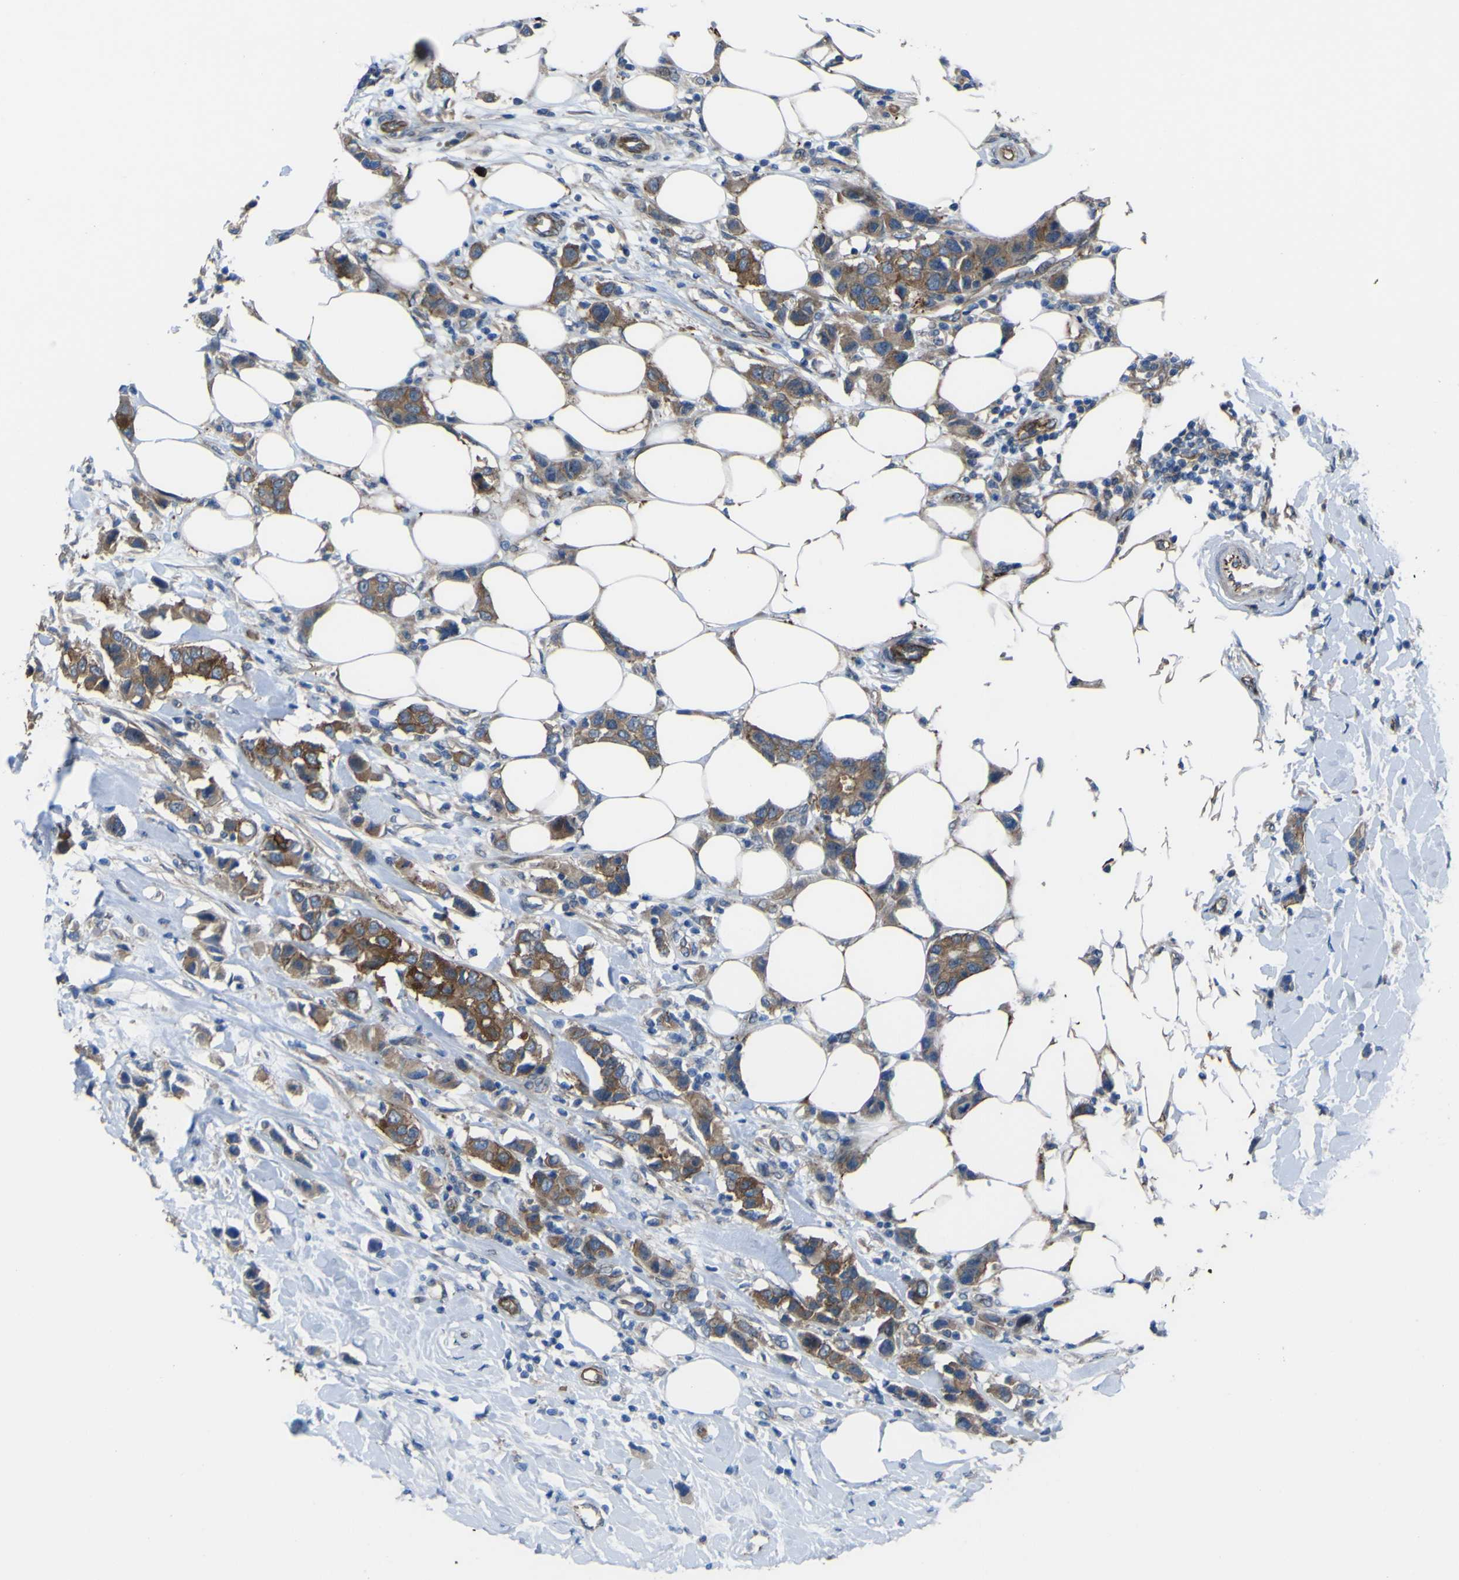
{"staining": {"intensity": "moderate", "quantity": ">75%", "location": "cytoplasmic/membranous"}, "tissue": "breast cancer", "cell_type": "Tumor cells", "image_type": "cancer", "snomed": [{"axis": "morphology", "description": "Normal tissue, NOS"}, {"axis": "morphology", "description": "Duct carcinoma"}, {"axis": "topography", "description": "Breast"}], "caption": "Tumor cells exhibit moderate cytoplasmic/membranous staining in about >75% of cells in breast invasive ductal carcinoma.", "gene": "FBXO30", "patient": {"sex": "female", "age": 50}}